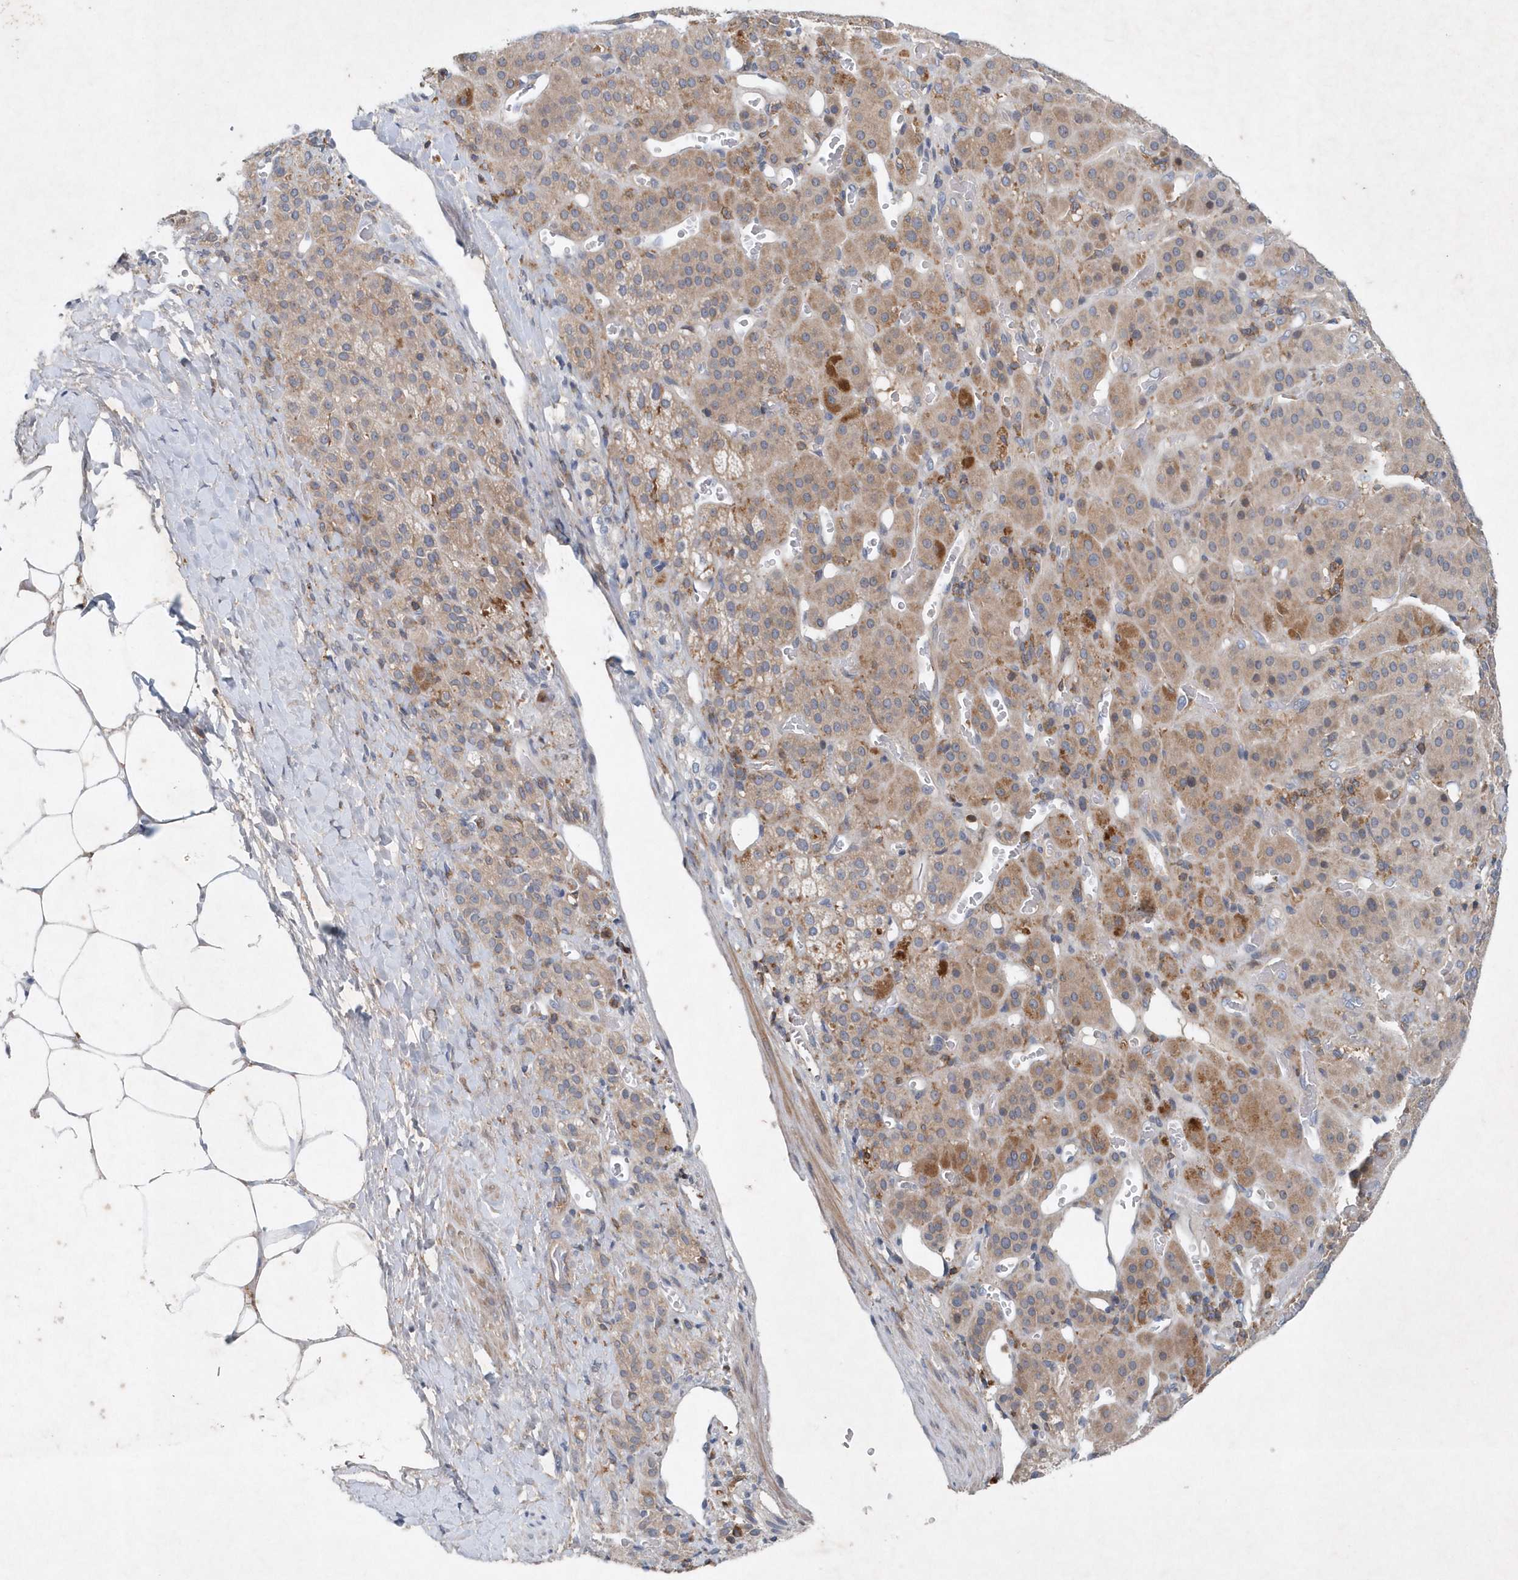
{"staining": {"intensity": "moderate", "quantity": "25%-75%", "location": "cytoplasmic/membranous"}, "tissue": "adrenal gland", "cell_type": "Glandular cells", "image_type": "normal", "snomed": [{"axis": "morphology", "description": "Normal tissue, NOS"}, {"axis": "topography", "description": "Adrenal gland"}], "caption": "Adrenal gland stained with IHC displays moderate cytoplasmic/membranous expression in approximately 25%-75% of glandular cells. The protein is shown in brown color, while the nuclei are stained blue.", "gene": "P2RY10", "patient": {"sex": "male", "age": 57}}